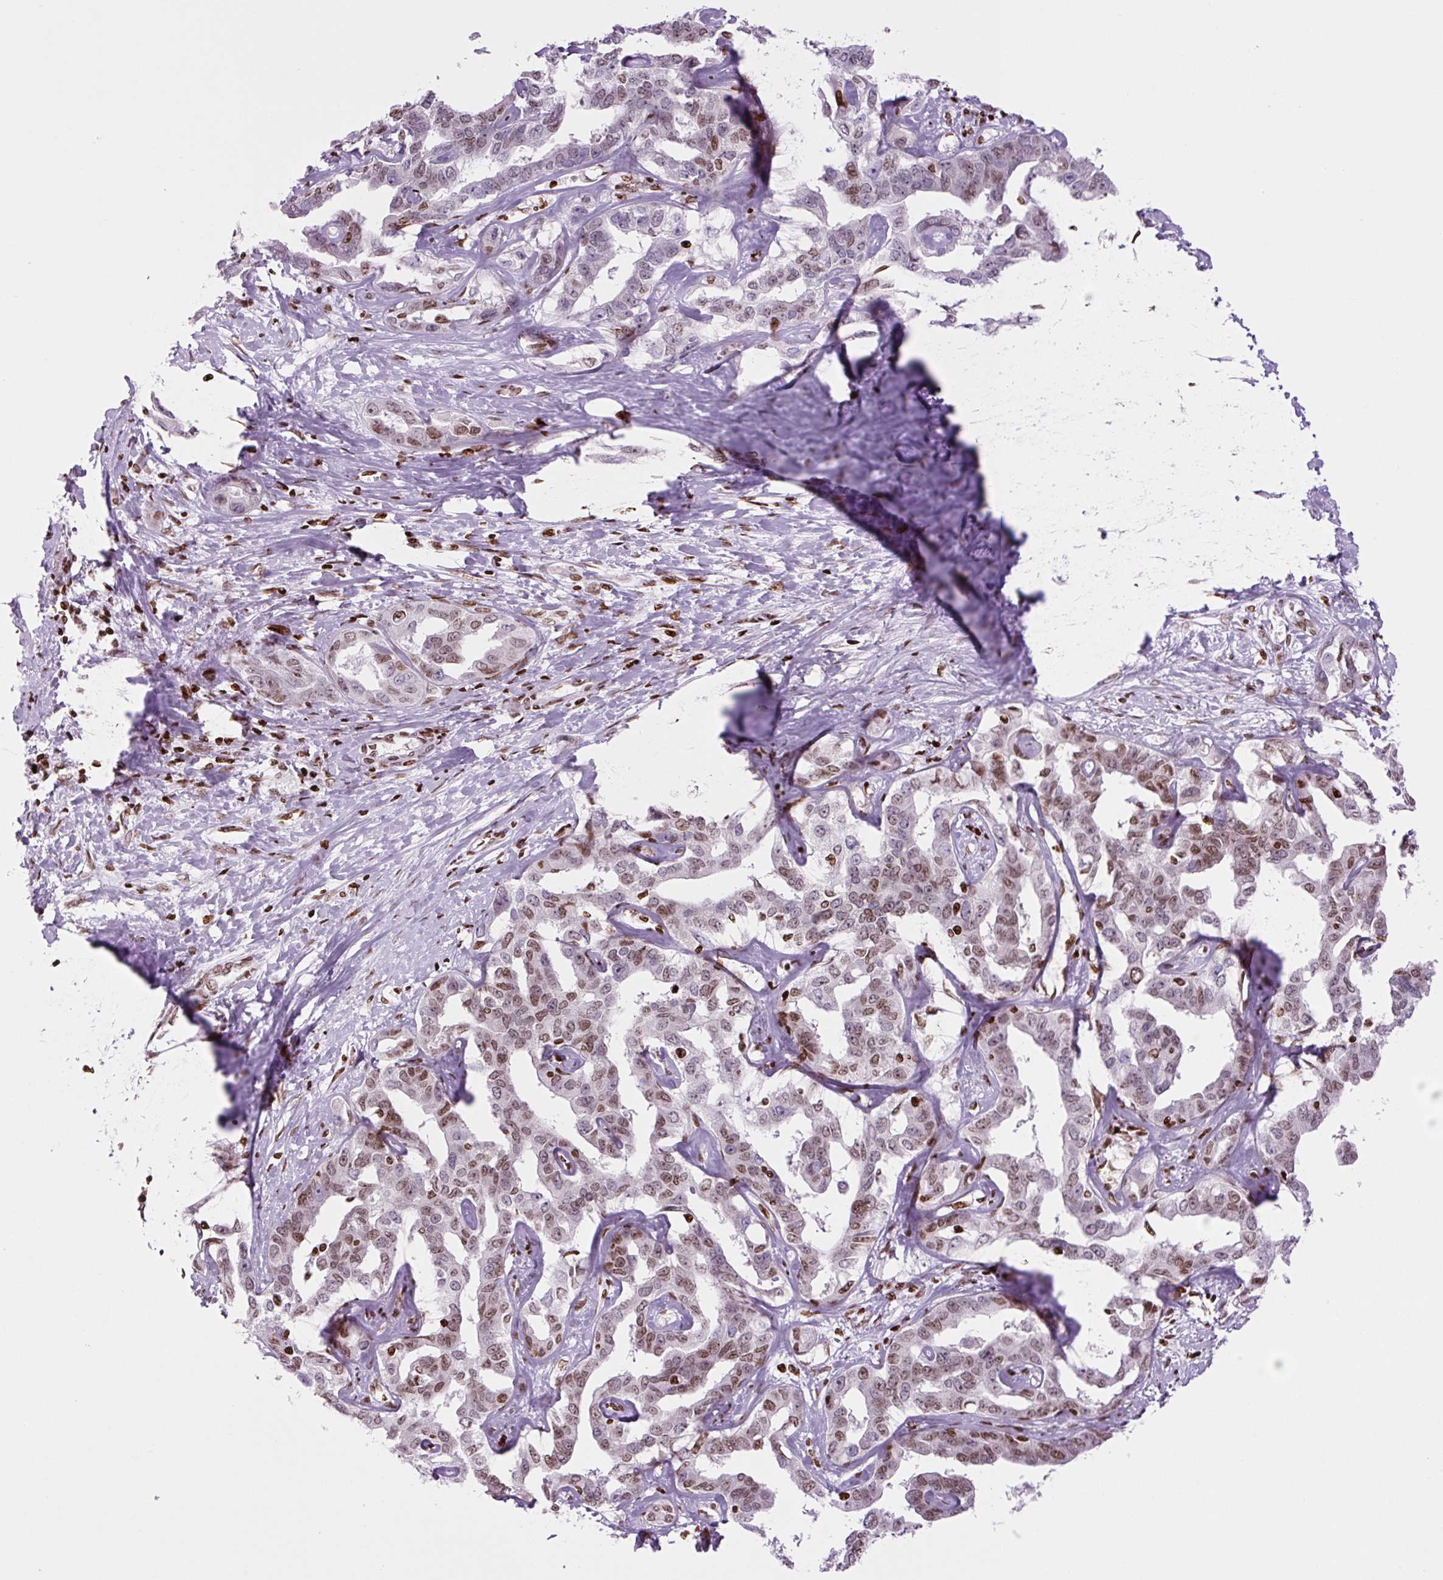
{"staining": {"intensity": "moderate", "quantity": "25%-75%", "location": "nuclear"}, "tissue": "liver cancer", "cell_type": "Tumor cells", "image_type": "cancer", "snomed": [{"axis": "morphology", "description": "Cholangiocarcinoma"}, {"axis": "topography", "description": "Liver"}], "caption": "Immunohistochemistry of human liver cancer reveals medium levels of moderate nuclear expression in approximately 25%-75% of tumor cells.", "gene": "H1-3", "patient": {"sex": "male", "age": 59}}